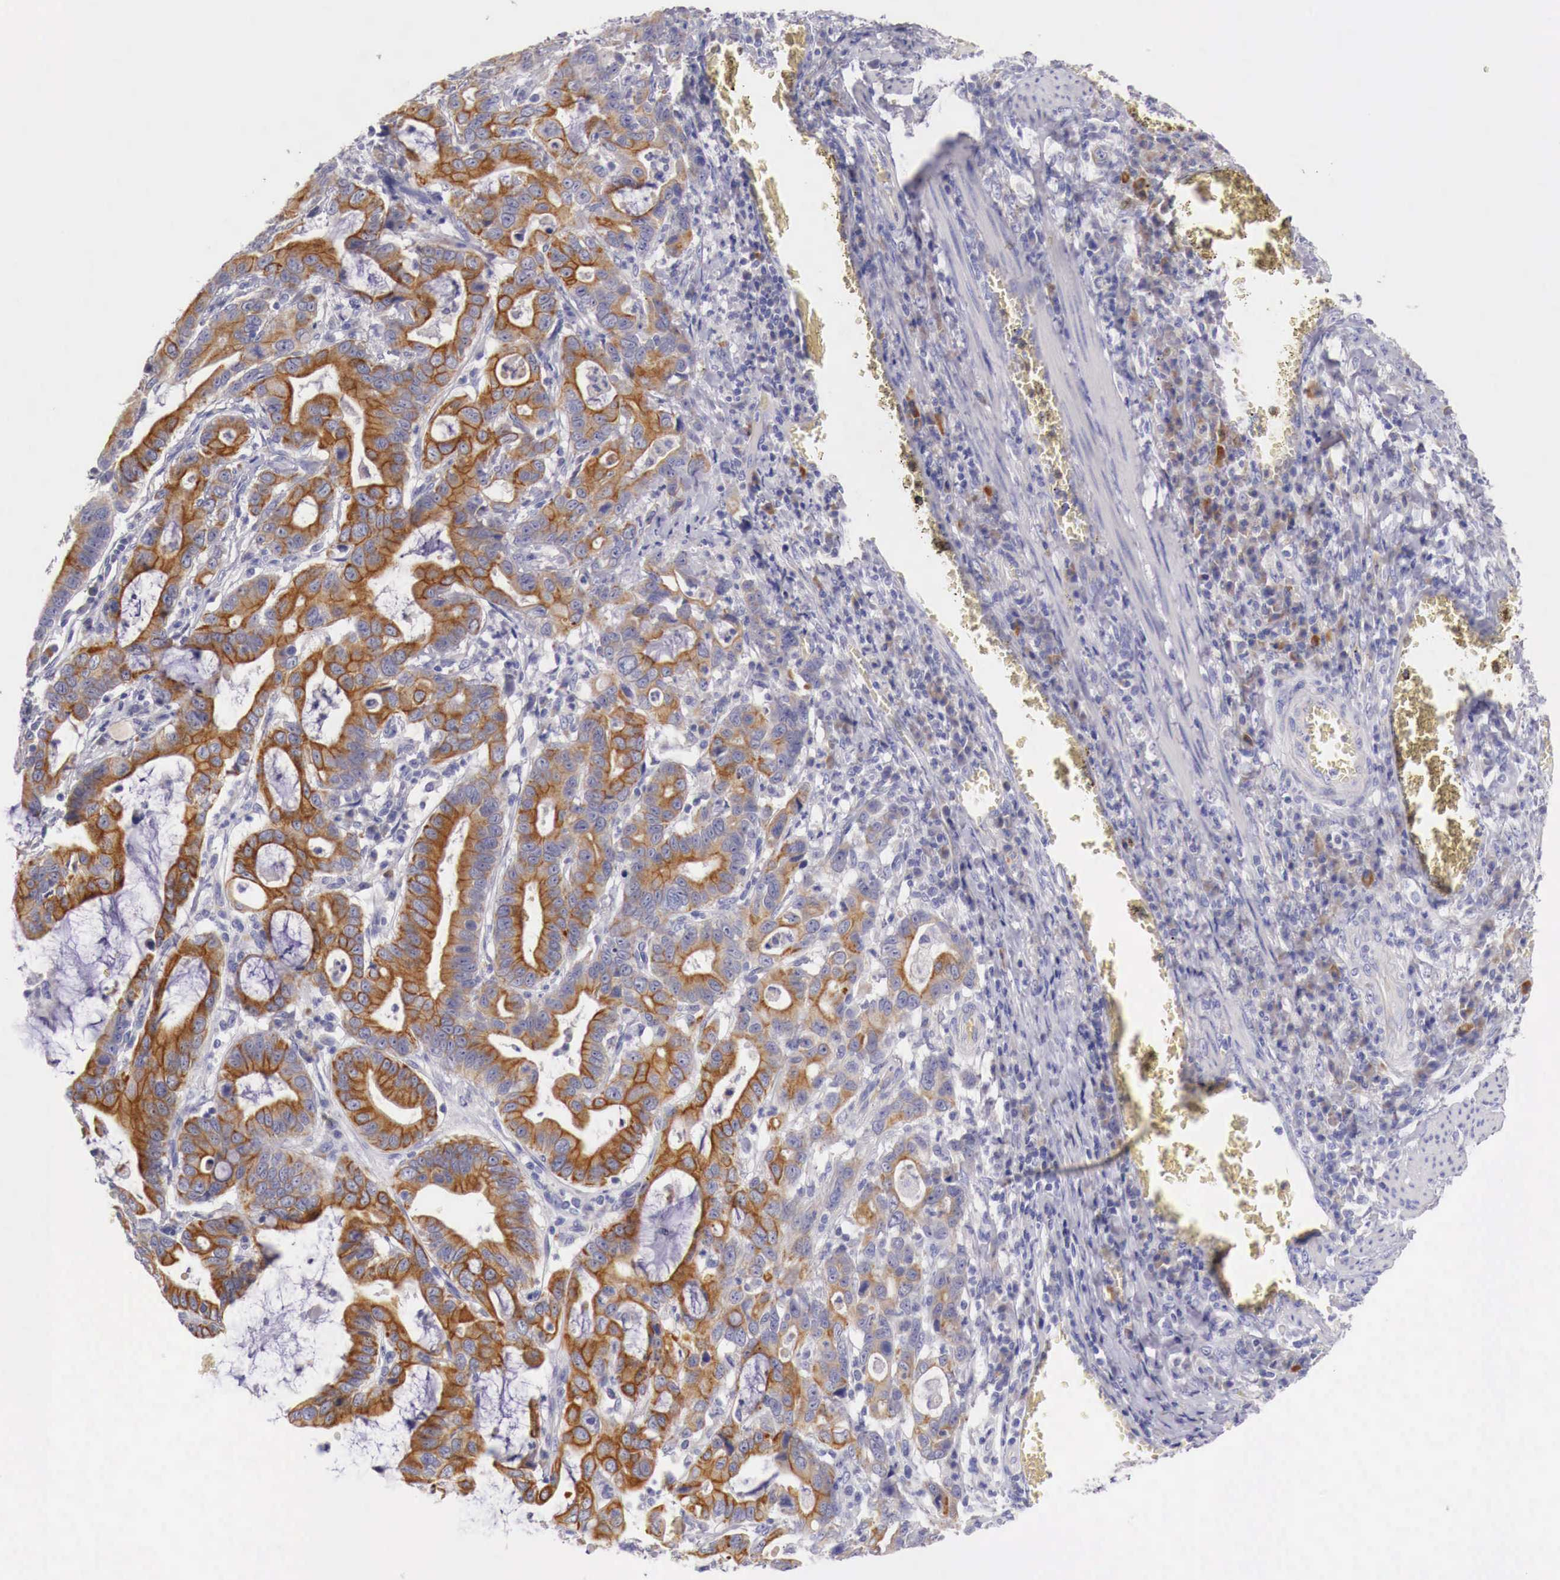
{"staining": {"intensity": "moderate", "quantity": ">75%", "location": "cytoplasmic/membranous"}, "tissue": "stomach cancer", "cell_type": "Tumor cells", "image_type": "cancer", "snomed": [{"axis": "morphology", "description": "Adenocarcinoma, NOS"}, {"axis": "topography", "description": "Stomach, upper"}], "caption": "Protein expression analysis of human stomach adenocarcinoma reveals moderate cytoplasmic/membranous expression in about >75% of tumor cells.", "gene": "NREP", "patient": {"sex": "male", "age": 63}}